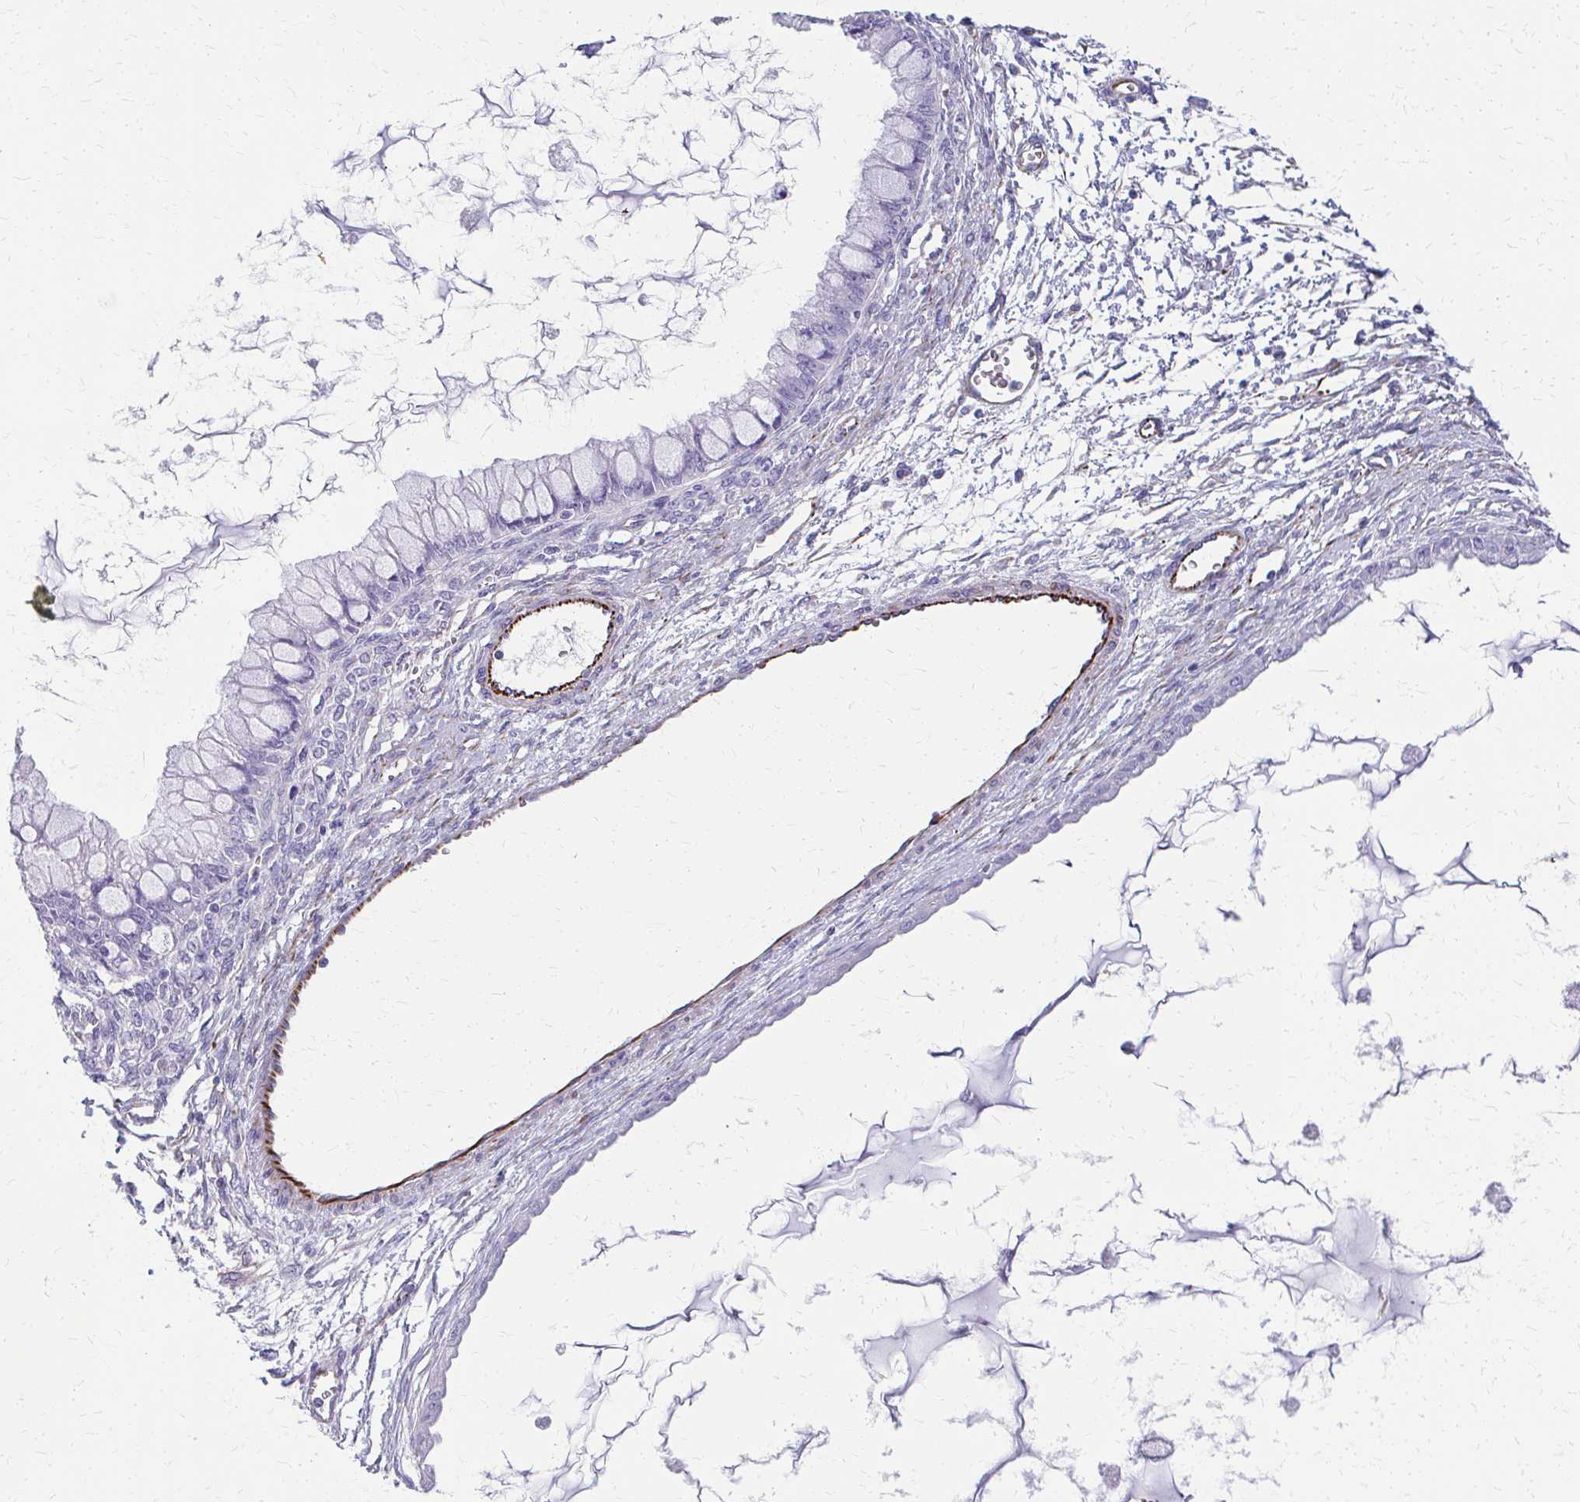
{"staining": {"intensity": "negative", "quantity": "none", "location": "none"}, "tissue": "ovarian cancer", "cell_type": "Tumor cells", "image_type": "cancer", "snomed": [{"axis": "morphology", "description": "Cystadenocarcinoma, mucinous, NOS"}, {"axis": "topography", "description": "Ovary"}], "caption": "Ovarian cancer was stained to show a protein in brown. There is no significant positivity in tumor cells.", "gene": "TRIM6", "patient": {"sex": "female", "age": 34}}